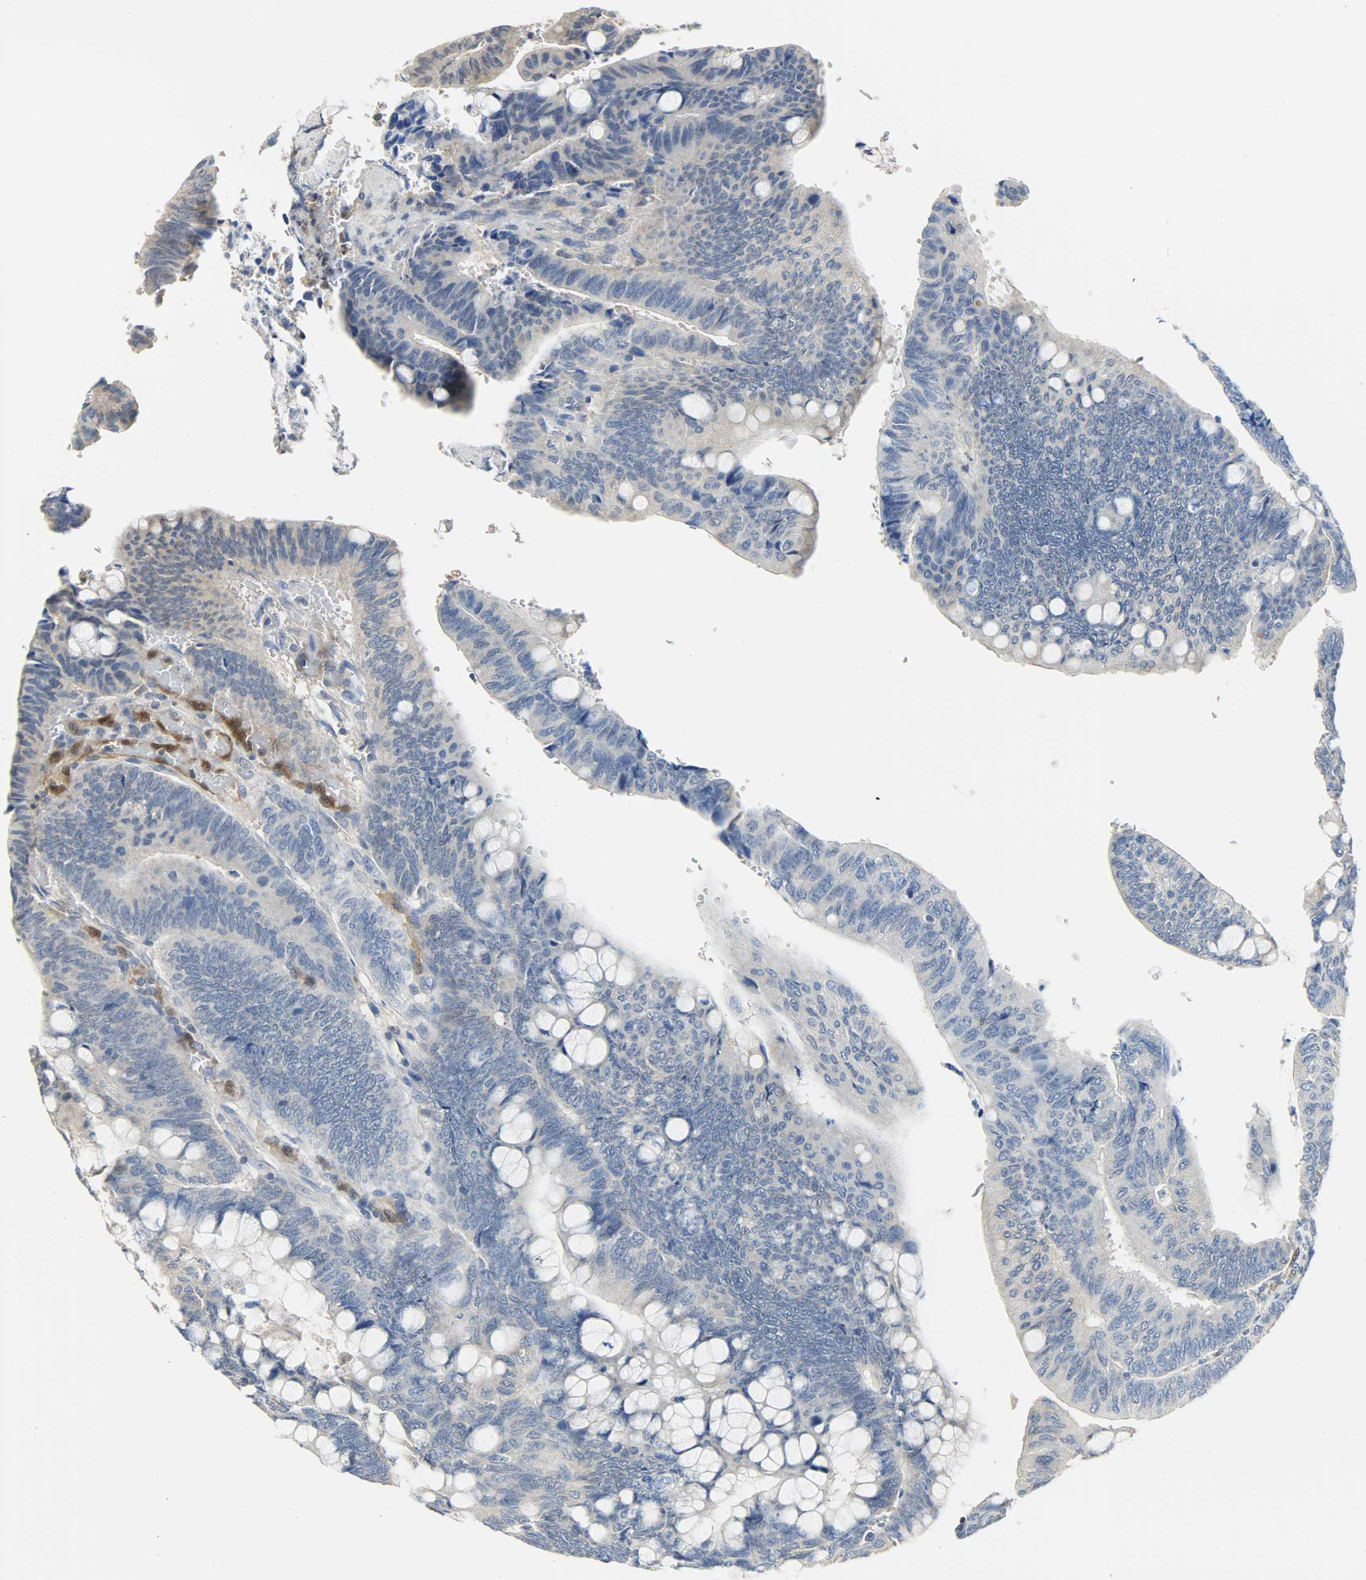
{"staining": {"intensity": "negative", "quantity": "none", "location": "none"}, "tissue": "colorectal cancer", "cell_type": "Tumor cells", "image_type": "cancer", "snomed": [{"axis": "morphology", "description": "Normal tissue, NOS"}, {"axis": "morphology", "description": "Adenocarcinoma, NOS"}, {"axis": "topography", "description": "Rectum"}], "caption": "This is an immunohistochemistry (IHC) micrograph of adenocarcinoma (colorectal). There is no staining in tumor cells.", "gene": "FKBP1A", "patient": {"sex": "male", "age": 92}}